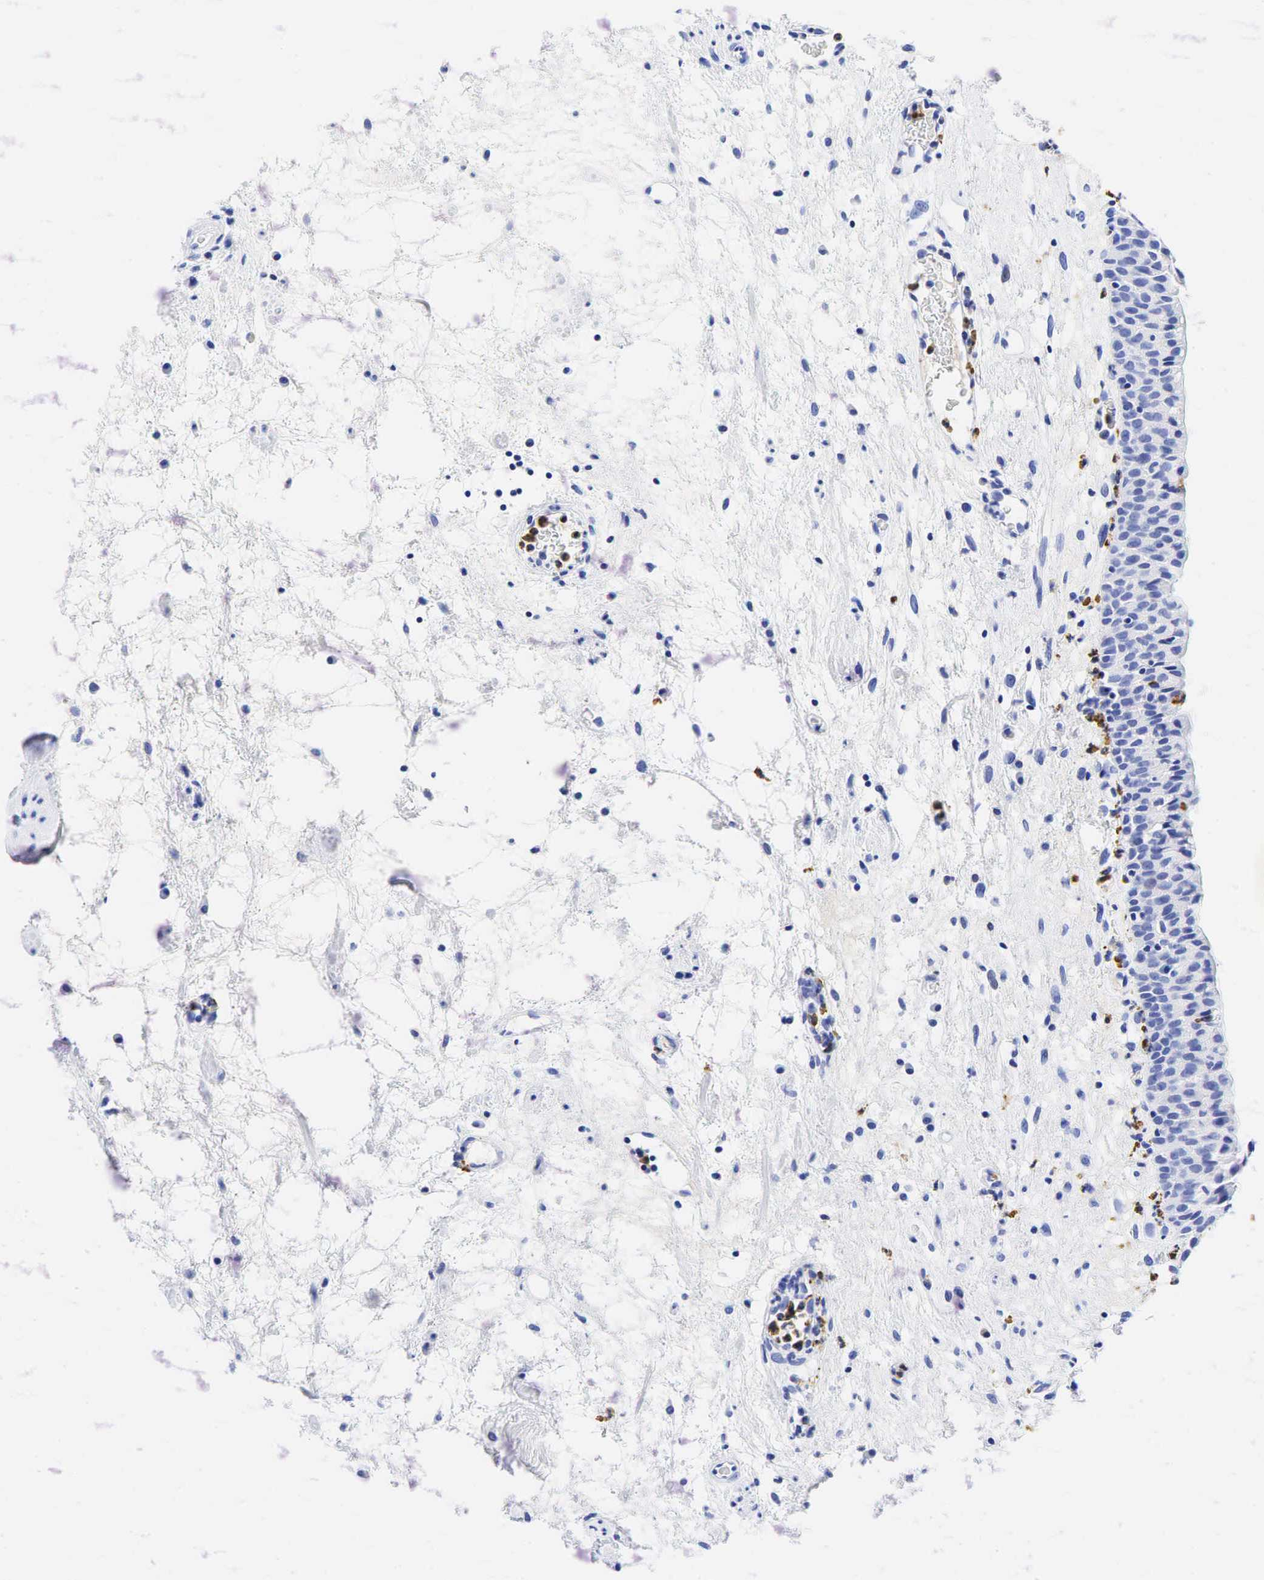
{"staining": {"intensity": "negative", "quantity": "none", "location": "none"}, "tissue": "urinary bladder", "cell_type": "Urothelial cells", "image_type": "normal", "snomed": [{"axis": "morphology", "description": "Normal tissue, NOS"}, {"axis": "topography", "description": "Urinary bladder"}], "caption": "The immunohistochemistry histopathology image has no significant staining in urothelial cells of urinary bladder. (DAB (3,3'-diaminobenzidine) immunohistochemistry (IHC), high magnification).", "gene": "FUT4", "patient": {"sex": "male", "age": 48}}